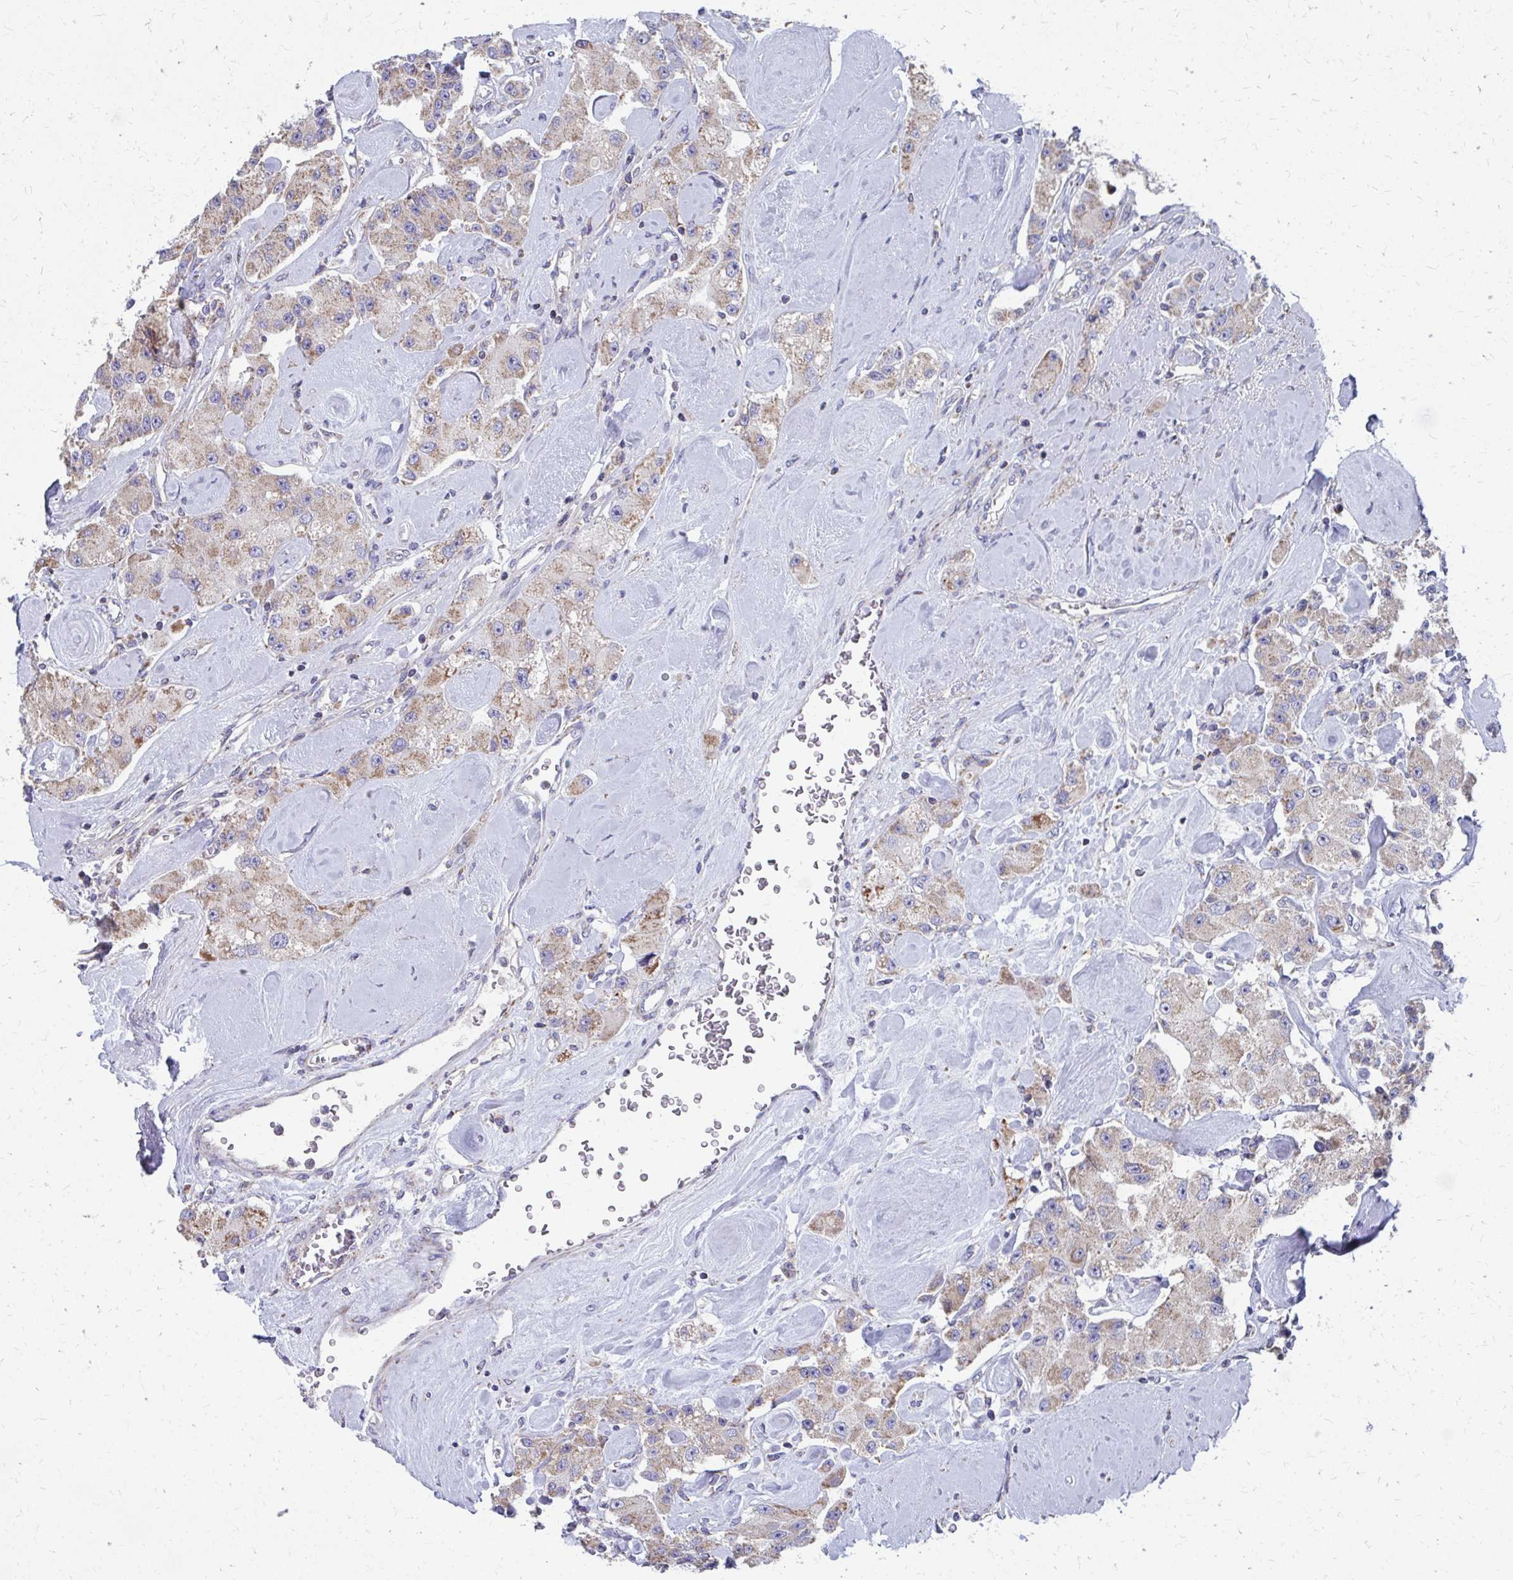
{"staining": {"intensity": "weak", "quantity": ">75%", "location": "cytoplasmic/membranous"}, "tissue": "carcinoid", "cell_type": "Tumor cells", "image_type": "cancer", "snomed": [{"axis": "morphology", "description": "Carcinoid, malignant, NOS"}, {"axis": "topography", "description": "Pancreas"}], "caption": "Immunohistochemistry (IHC) micrograph of human carcinoid stained for a protein (brown), which shows low levels of weak cytoplasmic/membranous staining in about >75% of tumor cells.", "gene": "RCC1L", "patient": {"sex": "male", "age": 41}}